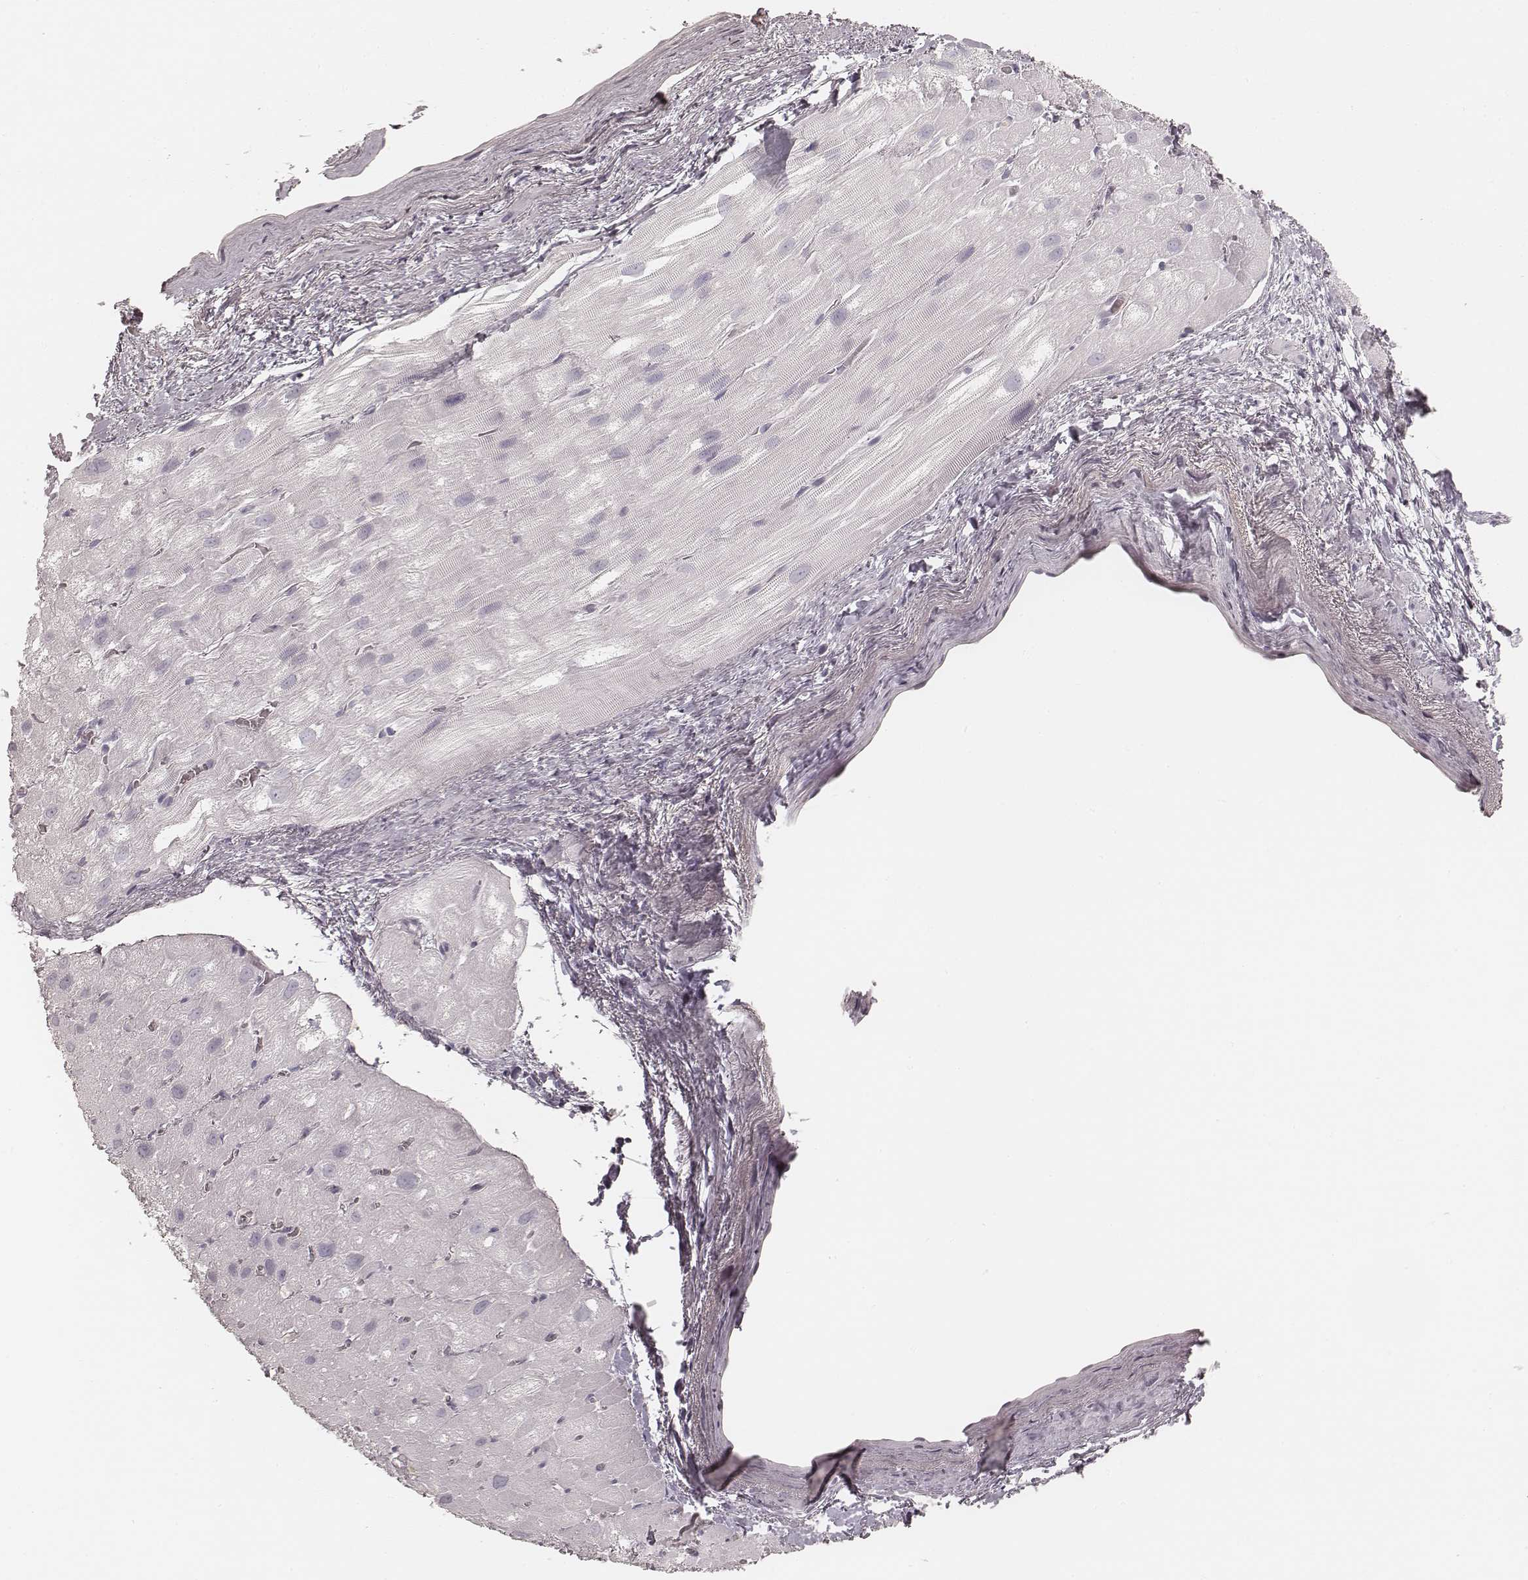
{"staining": {"intensity": "negative", "quantity": "none", "location": "none"}, "tissue": "heart muscle", "cell_type": "Cardiomyocytes", "image_type": "normal", "snomed": [{"axis": "morphology", "description": "Normal tissue, NOS"}, {"axis": "topography", "description": "Heart"}], "caption": "Normal heart muscle was stained to show a protein in brown. There is no significant staining in cardiomyocytes. (Stains: DAB immunohistochemistry with hematoxylin counter stain, Microscopy: brightfield microscopy at high magnification).", "gene": "KRT31", "patient": {"sex": "male", "age": 61}}